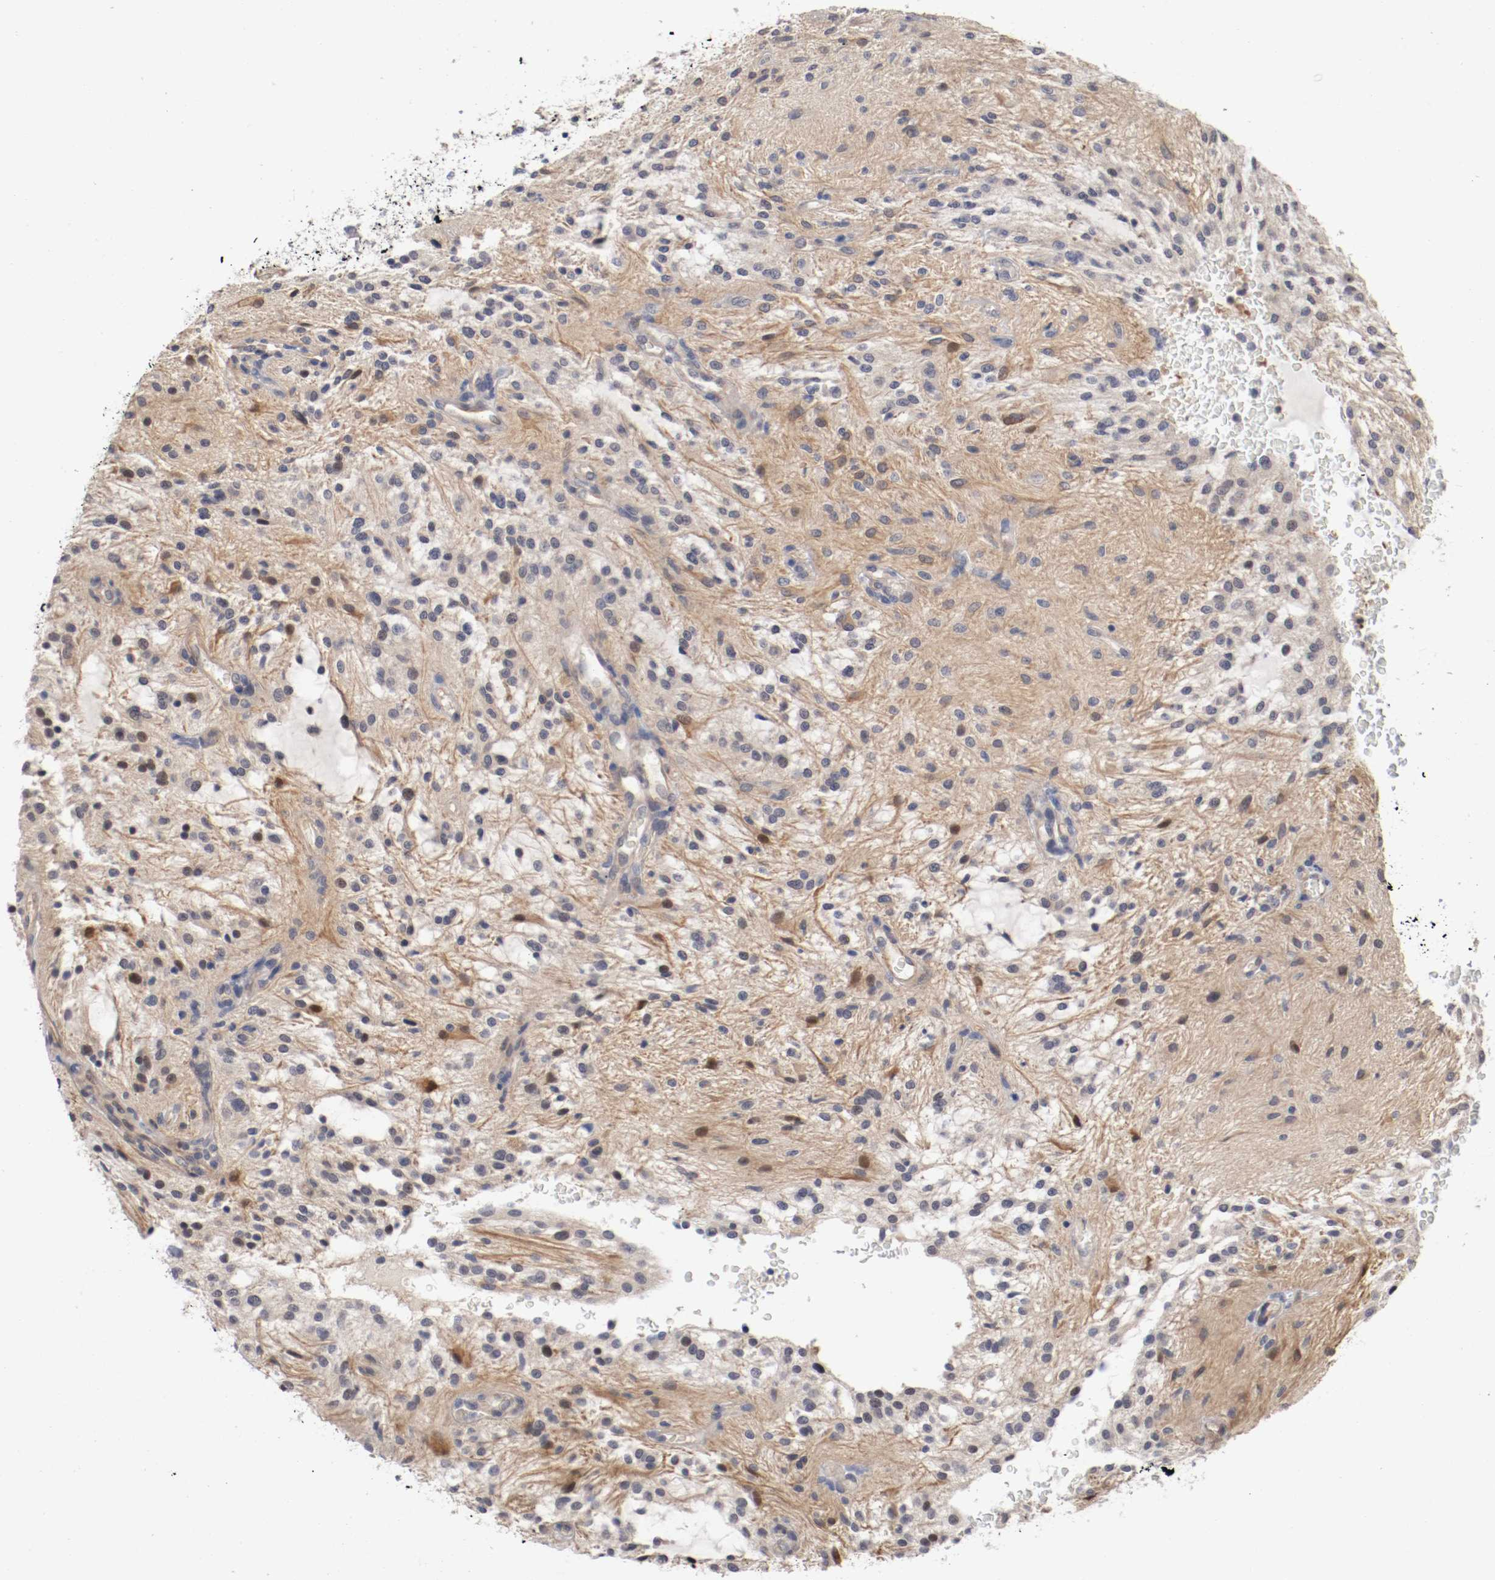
{"staining": {"intensity": "weak", "quantity": "25%-75%", "location": "cytoplasmic/membranous,nuclear"}, "tissue": "glioma", "cell_type": "Tumor cells", "image_type": "cancer", "snomed": [{"axis": "morphology", "description": "Glioma, malignant, NOS"}, {"axis": "topography", "description": "Cerebellum"}], "caption": "Protein staining by immunohistochemistry (IHC) reveals weak cytoplasmic/membranous and nuclear positivity in about 25%-75% of tumor cells in glioma.", "gene": "RBM23", "patient": {"sex": "female", "age": 10}}